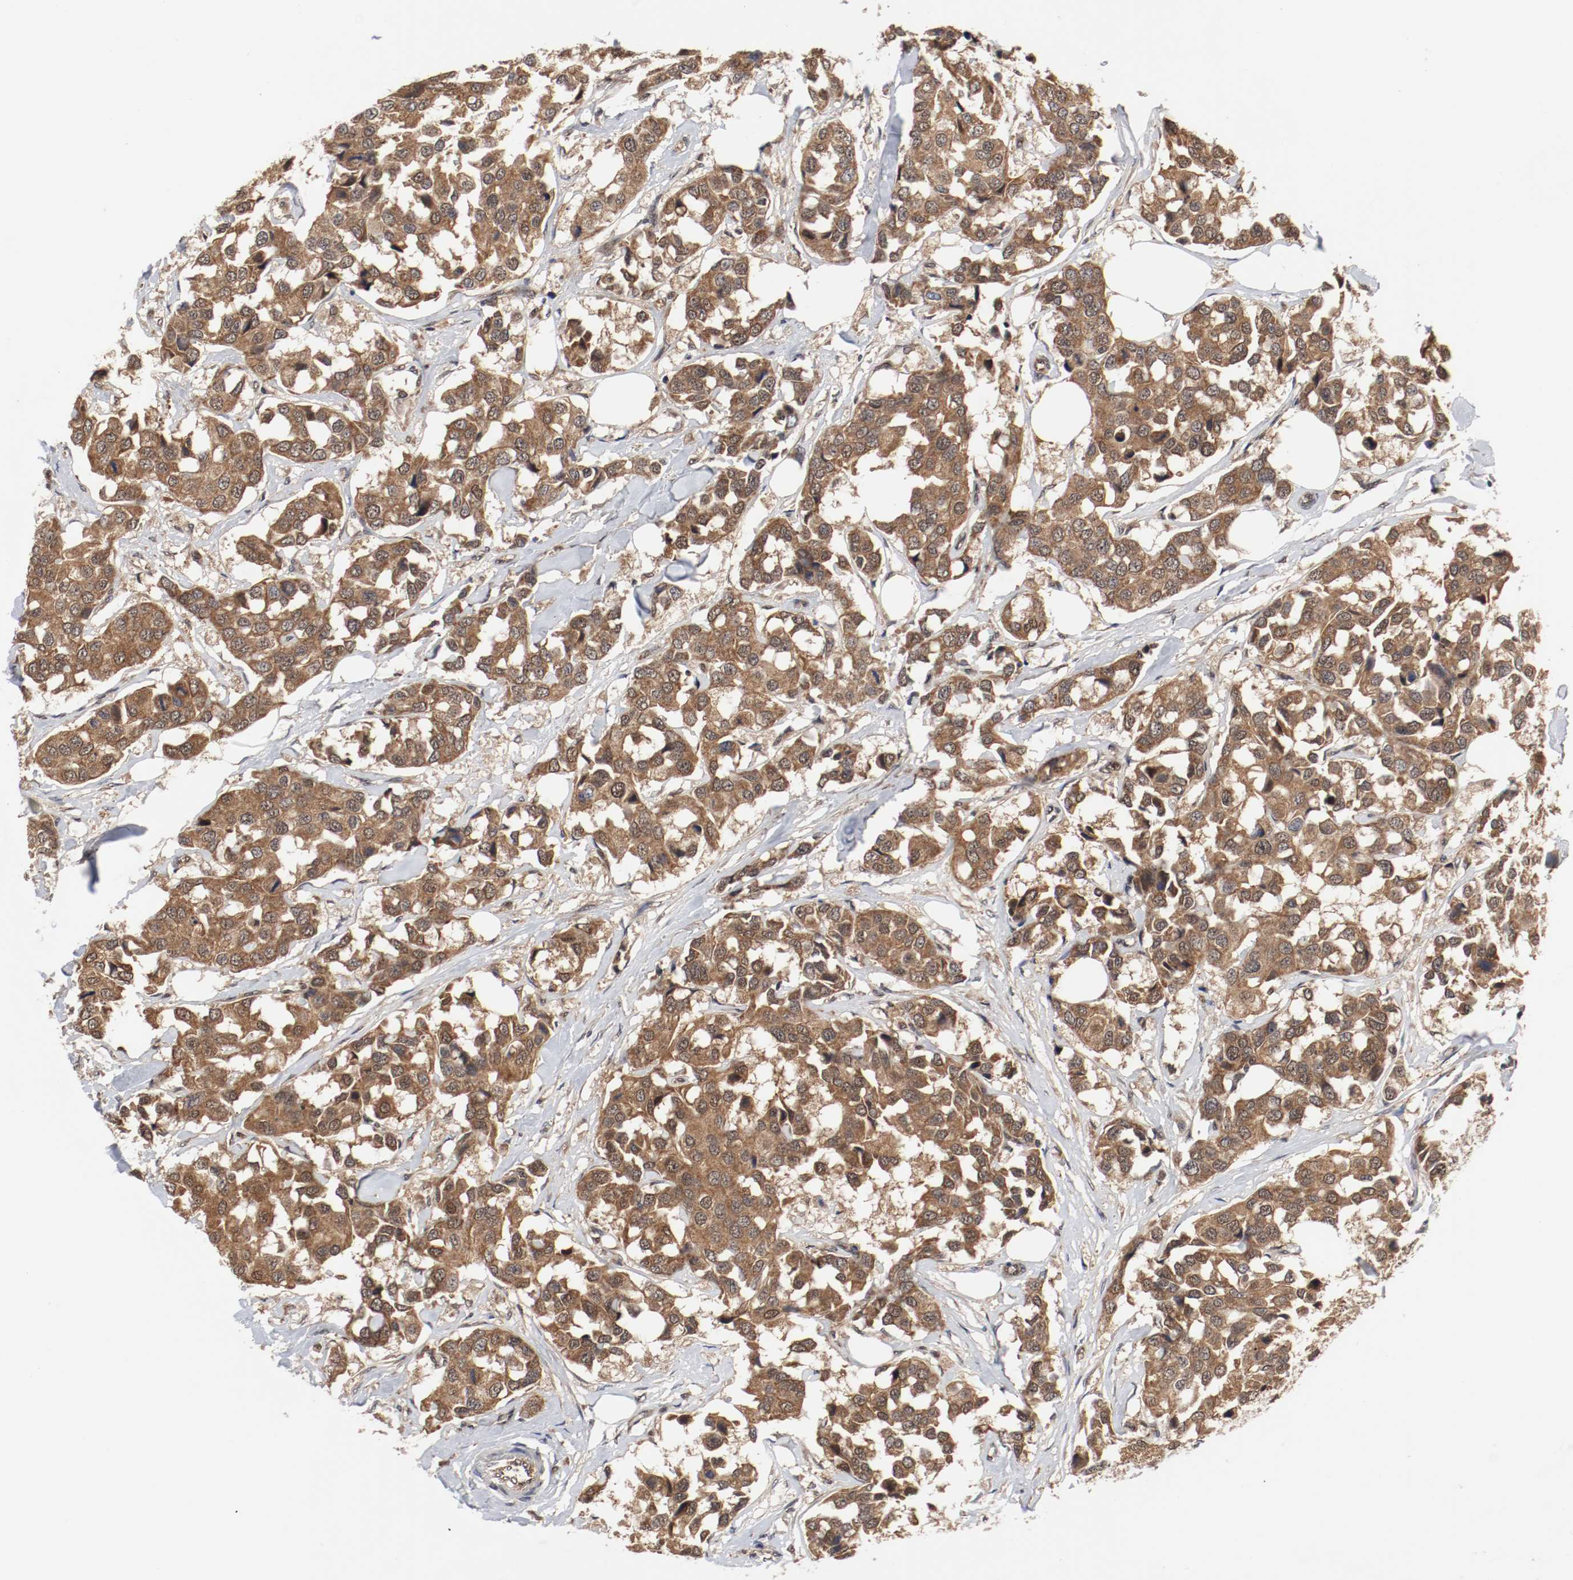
{"staining": {"intensity": "moderate", "quantity": ">75%", "location": "cytoplasmic/membranous"}, "tissue": "breast cancer", "cell_type": "Tumor cells", "image_type": "cancer", "snomed": [{"axis": "morphology", "description": "Duct carcinoma"}, {"axis": "topography", "description": "Breast"}], "caption": "DAB (3,3'-diaminobenzidine) immunohistochemical staining of breast intraductal carcinoma demonstrates moderate cytoplasmic/membranous protein staining in approximately >75% of tumor cells.", "gene": "AFG3L2", "patient": {"sex": "female", "age": 80}}